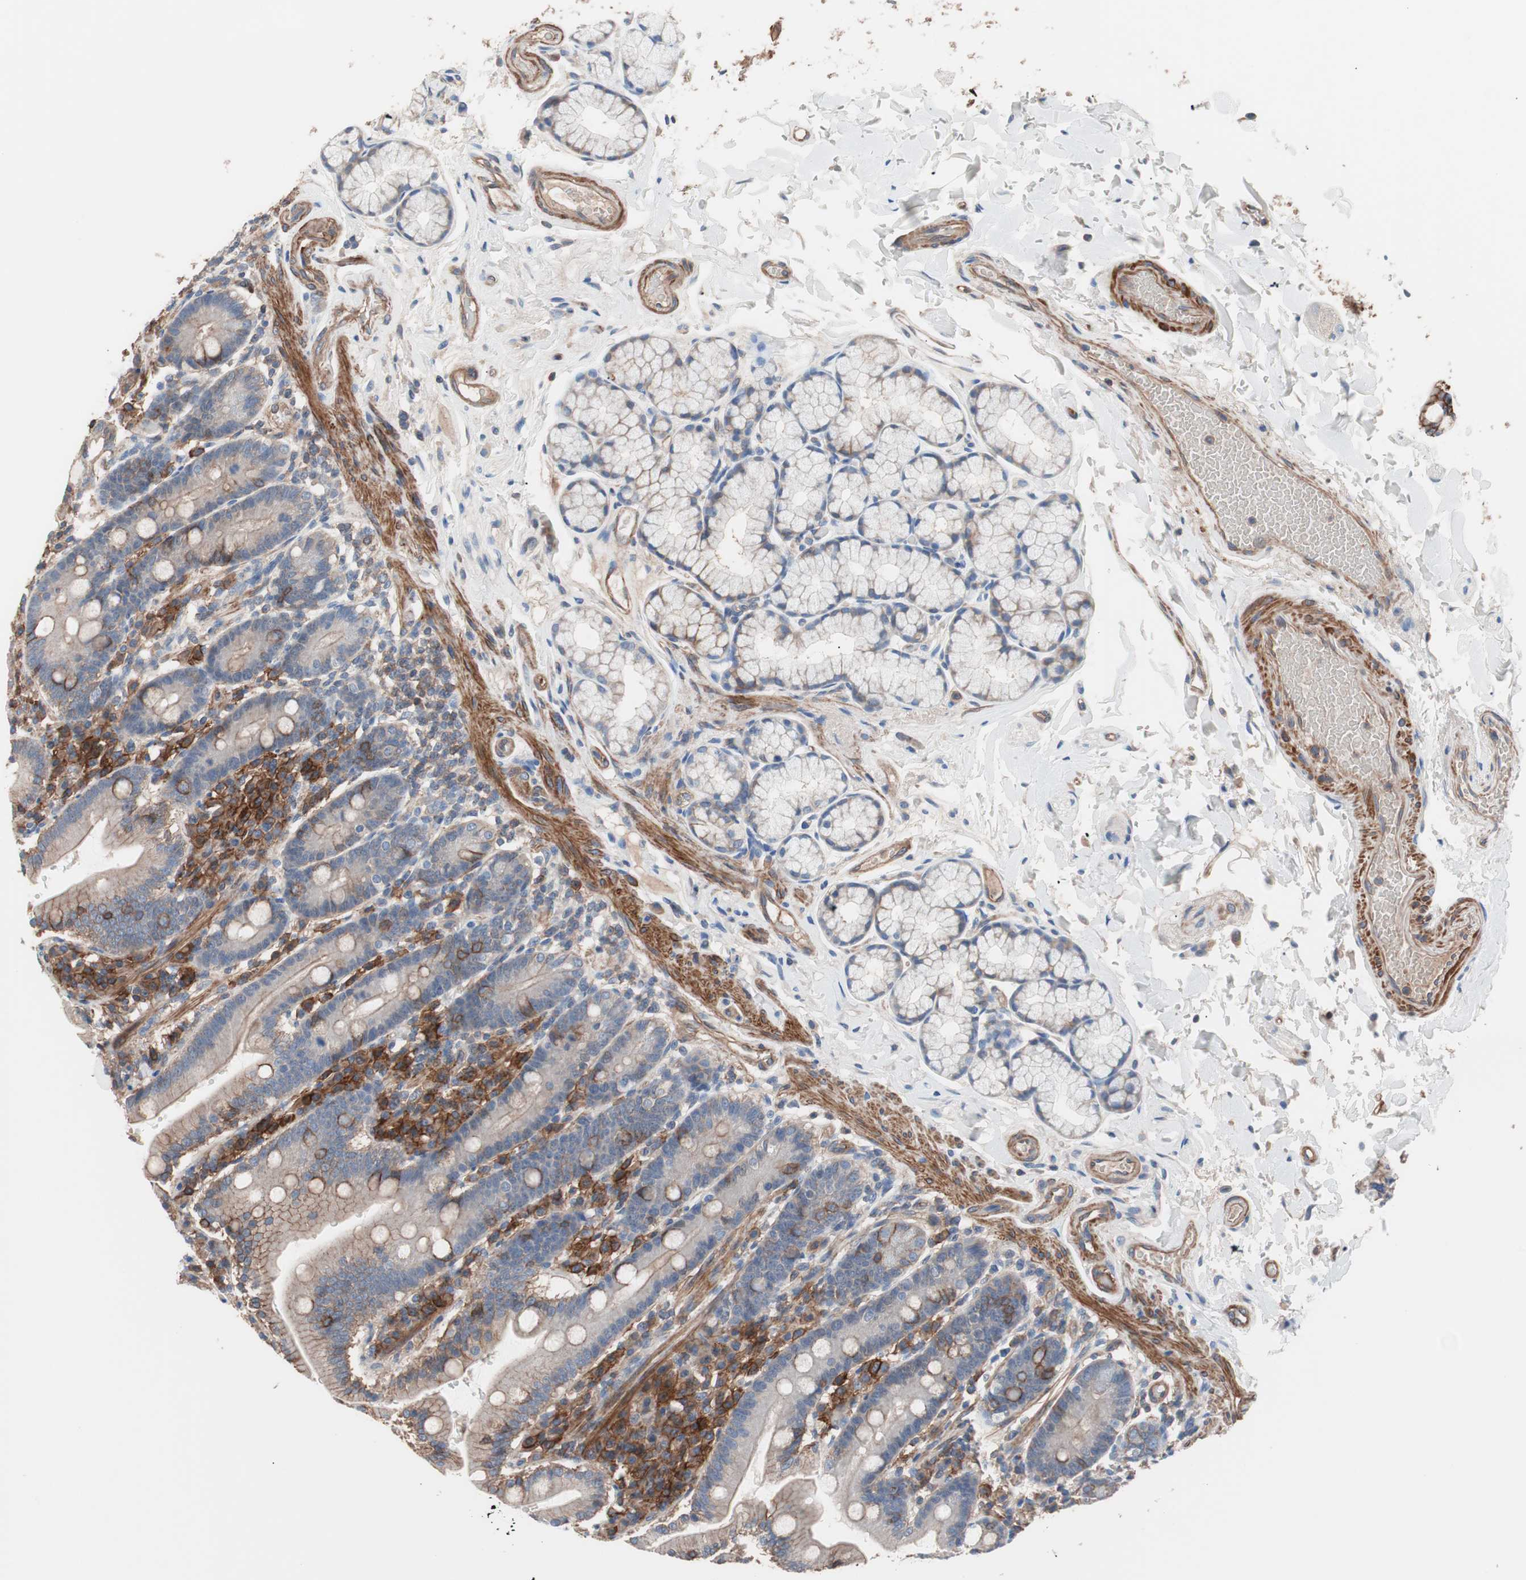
{"staining": {"intensity": "weak", "quantity": ">75%", "location": "cytoplasmic/membranous"}, "tissue": "duodenum", "cell_type": "Glandular cells", "image_type": "normal", "snomed": [{"axis": "morphology", "description": "Normal tissue, NOS"}, {"axis": "topography", "description": "Small intestine, NOS"}], "caption": "High-magnification brightfield microscopy of normal duodenum stained with DAB (brown) and counterstained with hematoxylin (blue). glandular cells exhibit weak cytoplasmic/membranous expression is seen in about>75% of cells. The protein of interest is shown in brown color, while the nuclei are stained blue.", "gene": "GPR160", "patient": {"sex": "female", "age": 71}}